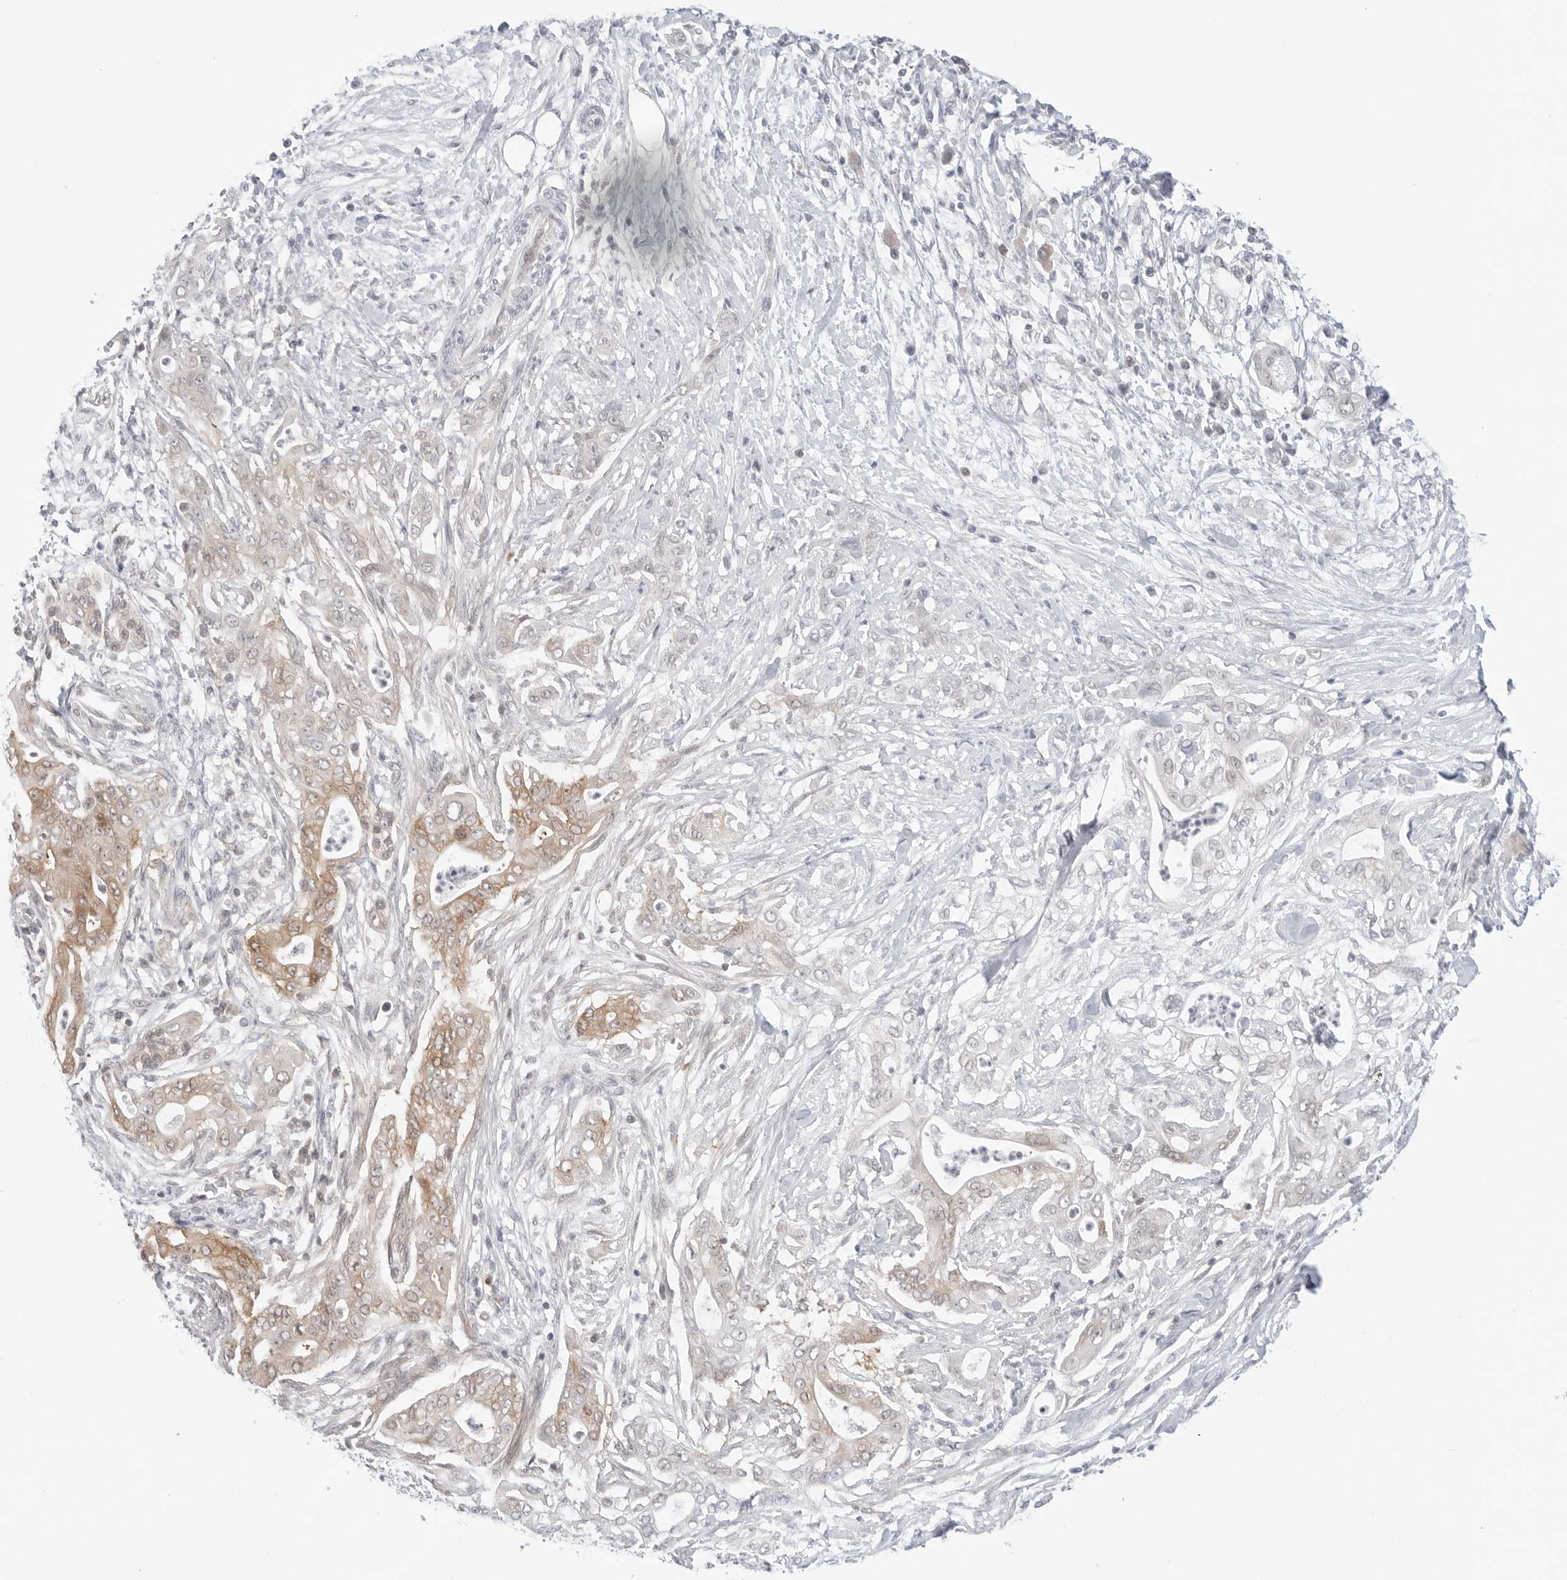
{"staining": {"intensity": "moderate", "quantity": "25%-75%", "location": "cytoplasmic/membranous,nuclear"}, "tissue": "pancreatic cancer", "cell_type": "Tumor cells", "image_type": "cancer", "snomed": [{"axis": "morphology", "description": "Adenocarcinoma, NOS"}, {"axis": "topography", "description": "Pancreas"}], "caption": "Human pancreatic cancer stained with a brown dye shows moderate cytoplasmic/membranous and nuclear positive positivity in about 25%-75% of tumor cells.", "gene": "NUDC", "patient": {"sex": "male", "age": 58}}